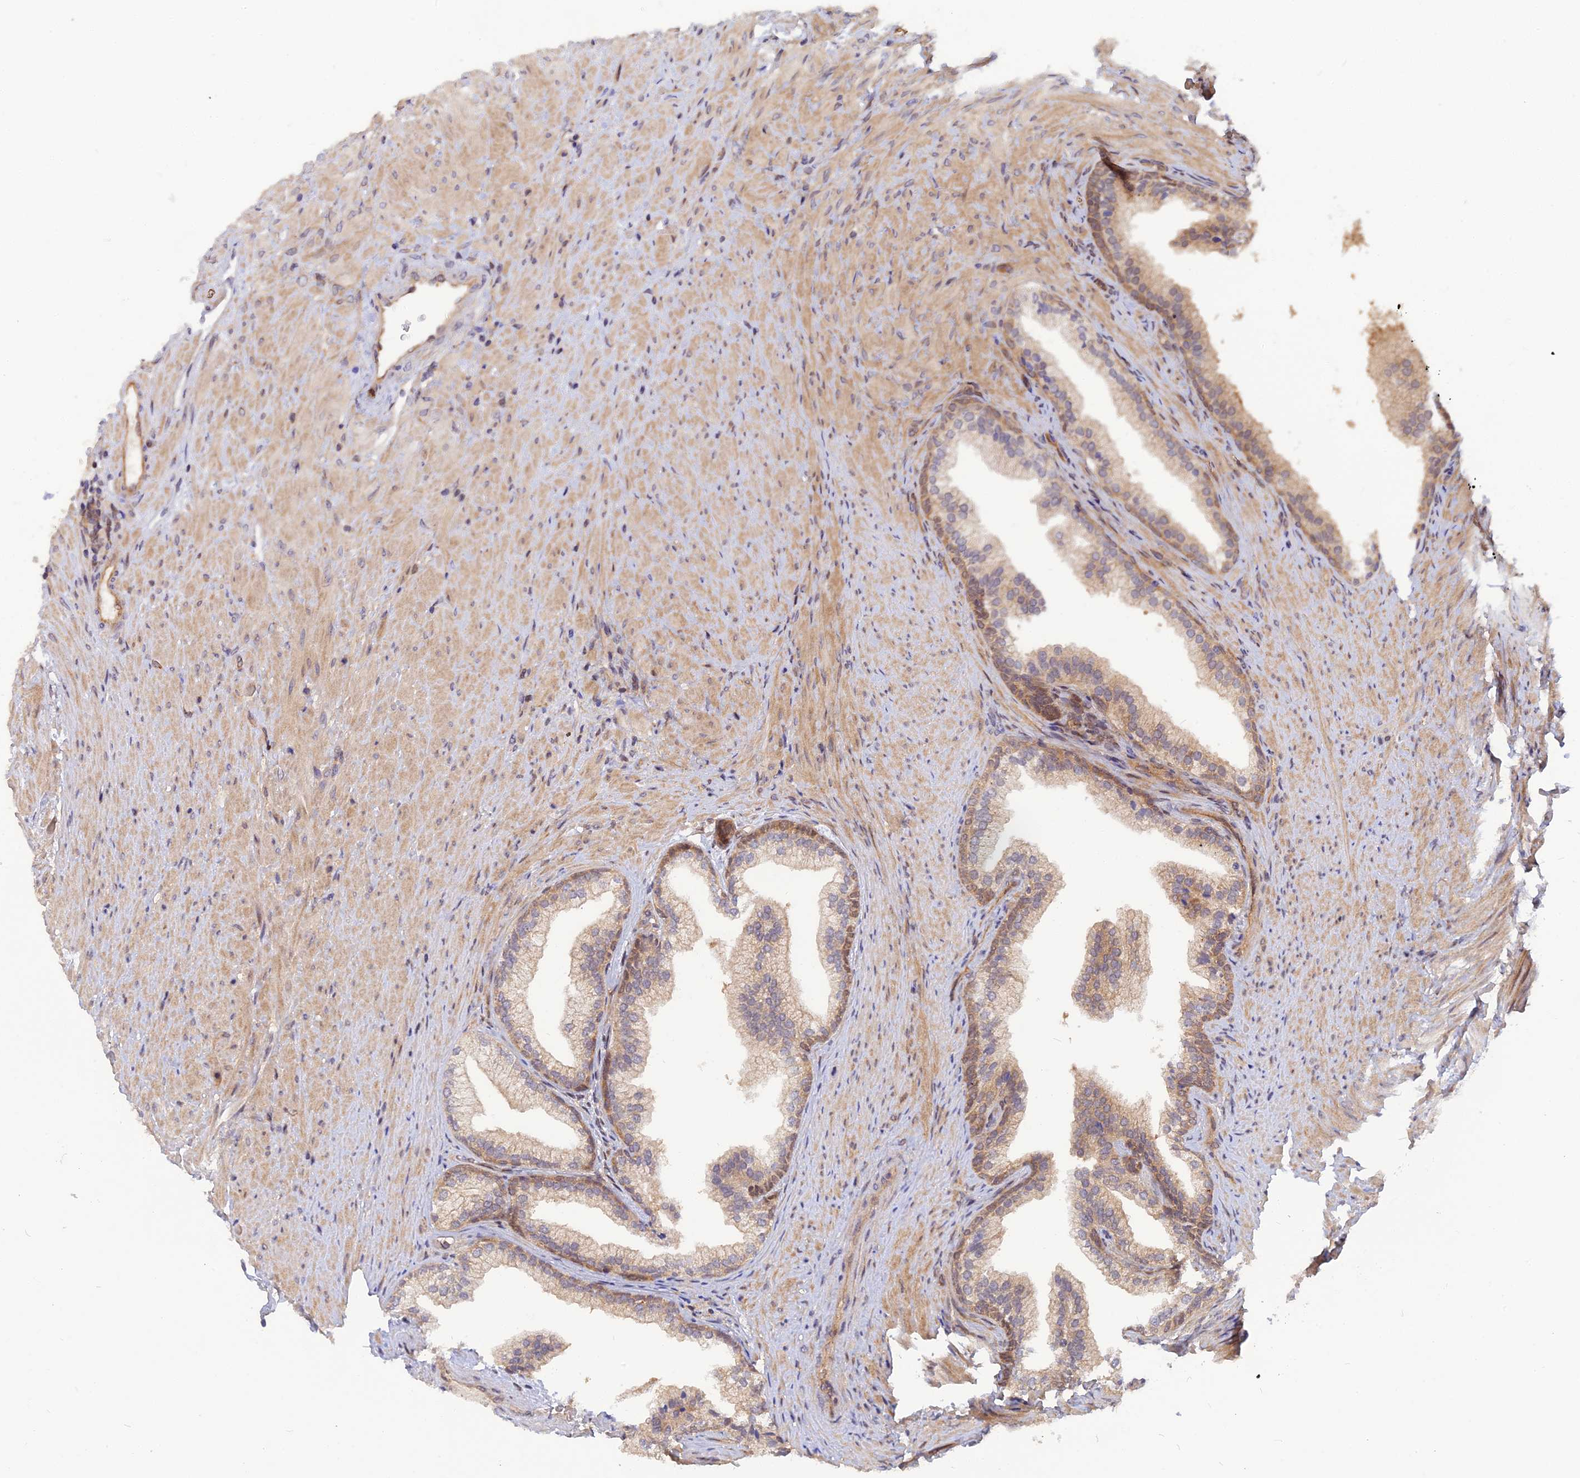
{"staining": {"intensity": "moderate", "quantity": "<25%", "location": "cytoplasmic/membranous"}, "tissue": "prostate", "cell_type": "Glandular cells", "image_type": "normal", "snomed": [{"axis": "morphology", "description": "Normal tissue, NOS"}, {"axis": "topography", "description": "Prostate"}], "caption": "Immunohistochemistry photomicrograph of unremarkable prostate: prostate stained using immunohistochemistry (IHC) shows low levels of moderate protein expression localized specifically in the cytoplasmic/membranous of glandular cells, appearing as a cytoplasmic/membranous brown color.", "gene": "ARL2BP", "patient": {"sex": "male", "age": 76}}